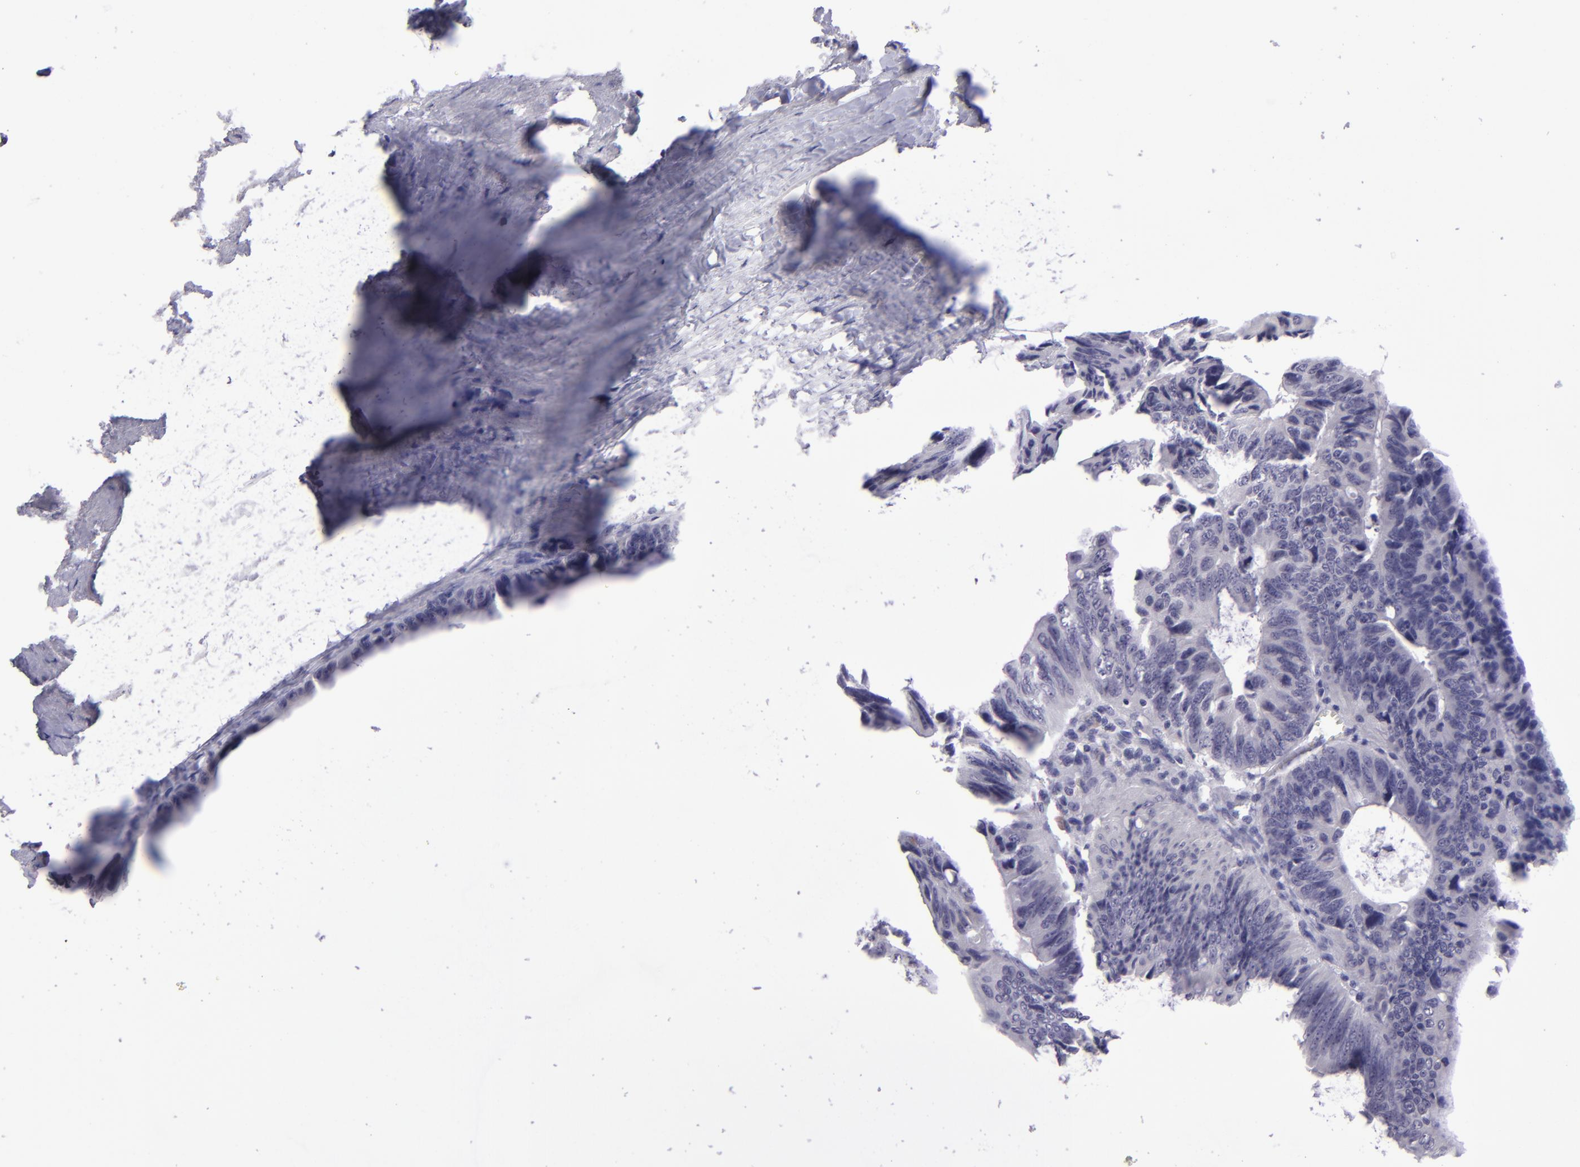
{"staining": {"intensity": "negative", "quantity": "none", "location": "none"}, "tissue": "colorectal cancer", "cell_type": "Tumor cells", "image_type": "cancer", "snomed": [{"axis": "morphology", "description": "Adenocarcinoma, NOS"}, {"axis": "topography", "description": "Colon"}], "caption": "IHC histopathology image of neoplastic tissue: colorectal adenocarcinoma stained with DAB (3,3'-diaminobenzidine) reveals no significant protein positivity in tumor cells. (Stains: DAB (3,3'-diaminobenzidine) IHC with hematoxylin counter stain, Microscopy: brightfield microscopy at high magnification).", "gene": "POU2F2", "patient": {"sex": "female", "age": 55}}